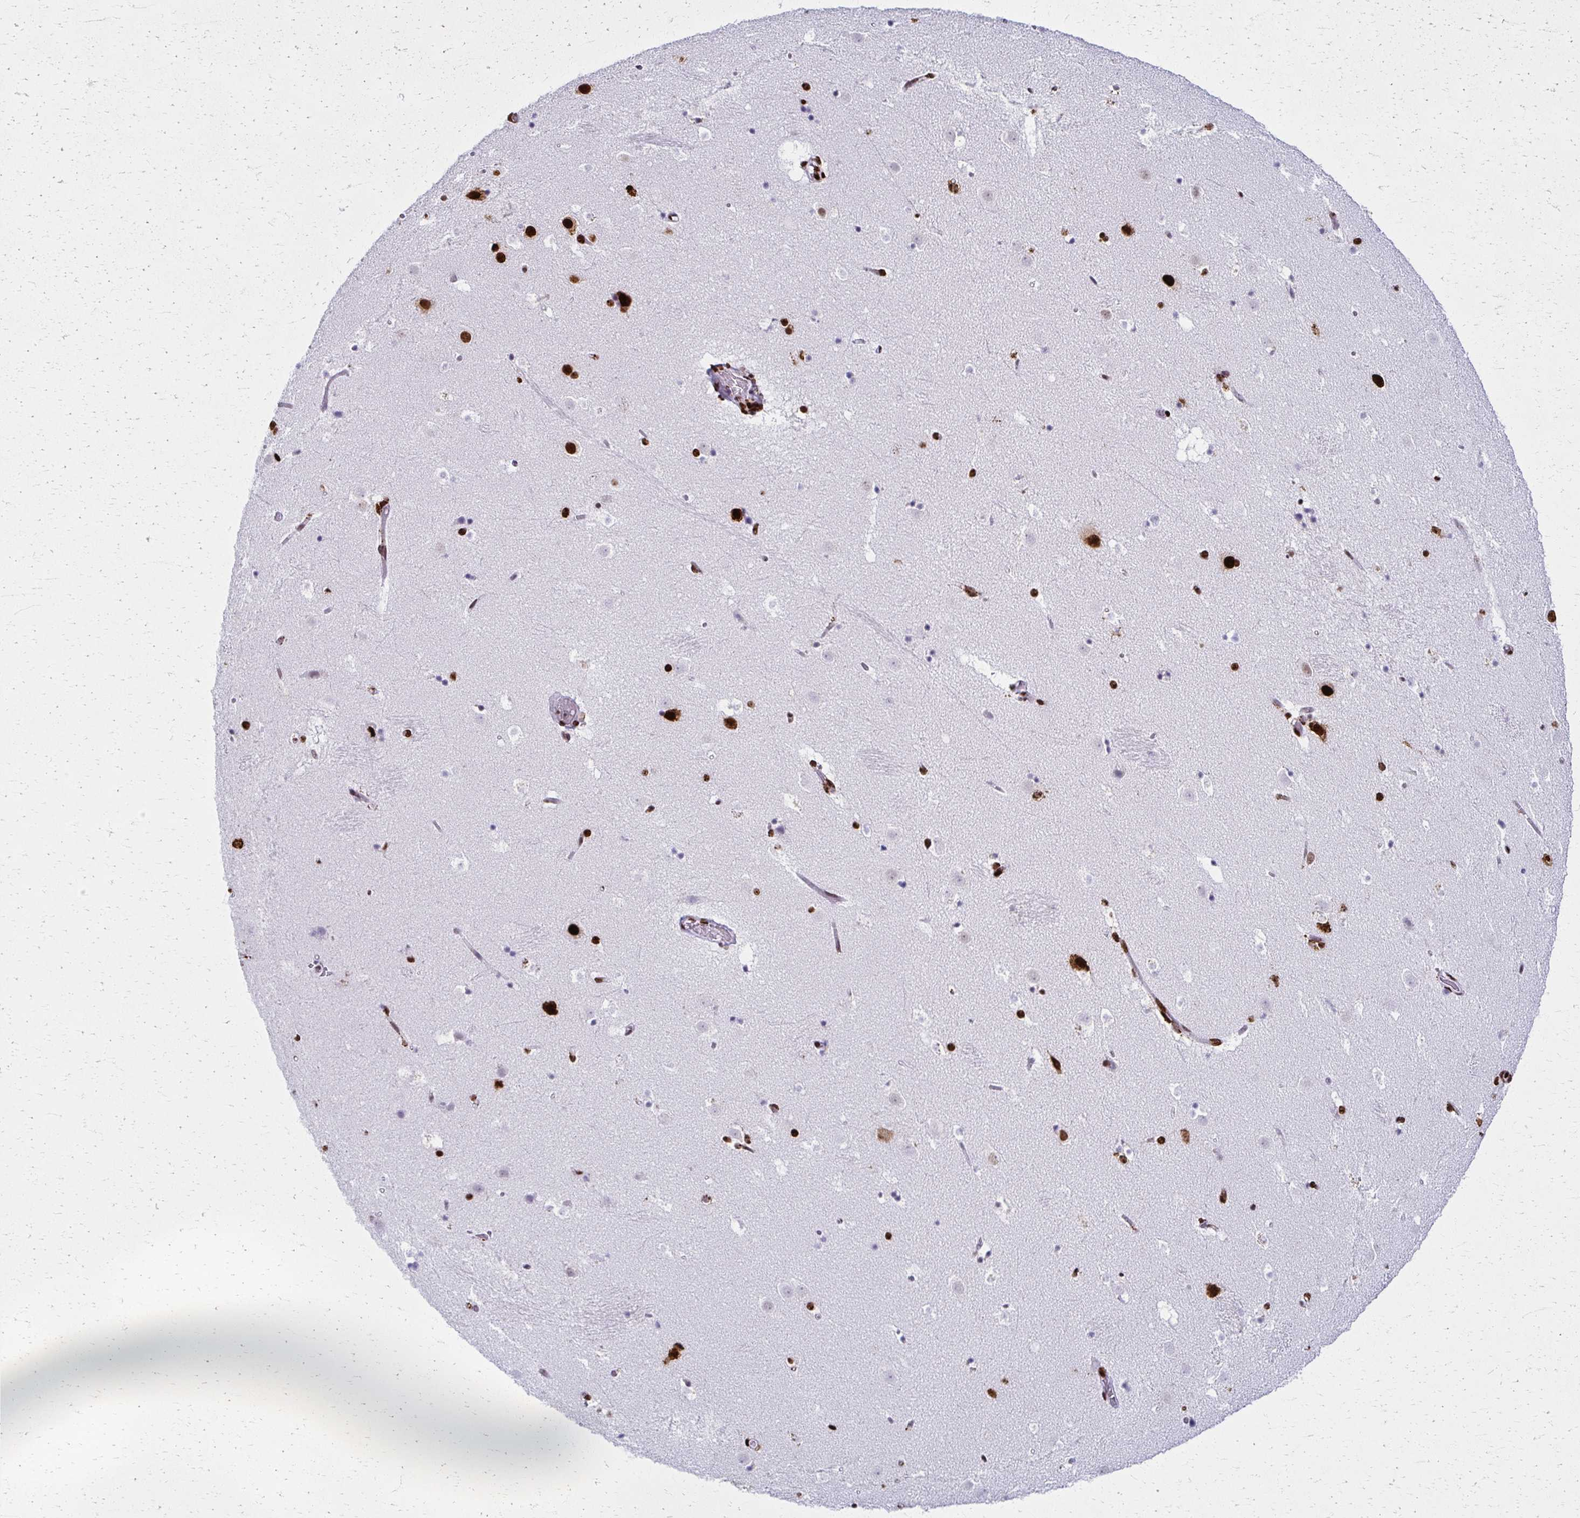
{"staining": {"intensity": "strong", "quantity": "25%-75%", "location": "nuclear"}, "tissue": "caudate", "cell_type": "Glial cells", "image_type": "normal", "snomed": [{"axis": "morphology", "description": "Normal tissue, NOS"}, {"axis": "topography", "description": "Lateral ventricle wall"}], "caption": "A brown stain labels strong nuclear expression of a protein in glial cells of benign human caudate. (IHC, brightfield microscopy, high magnification).", "gene": "NONO", "patient": {"sex": "male", "age": 37}}